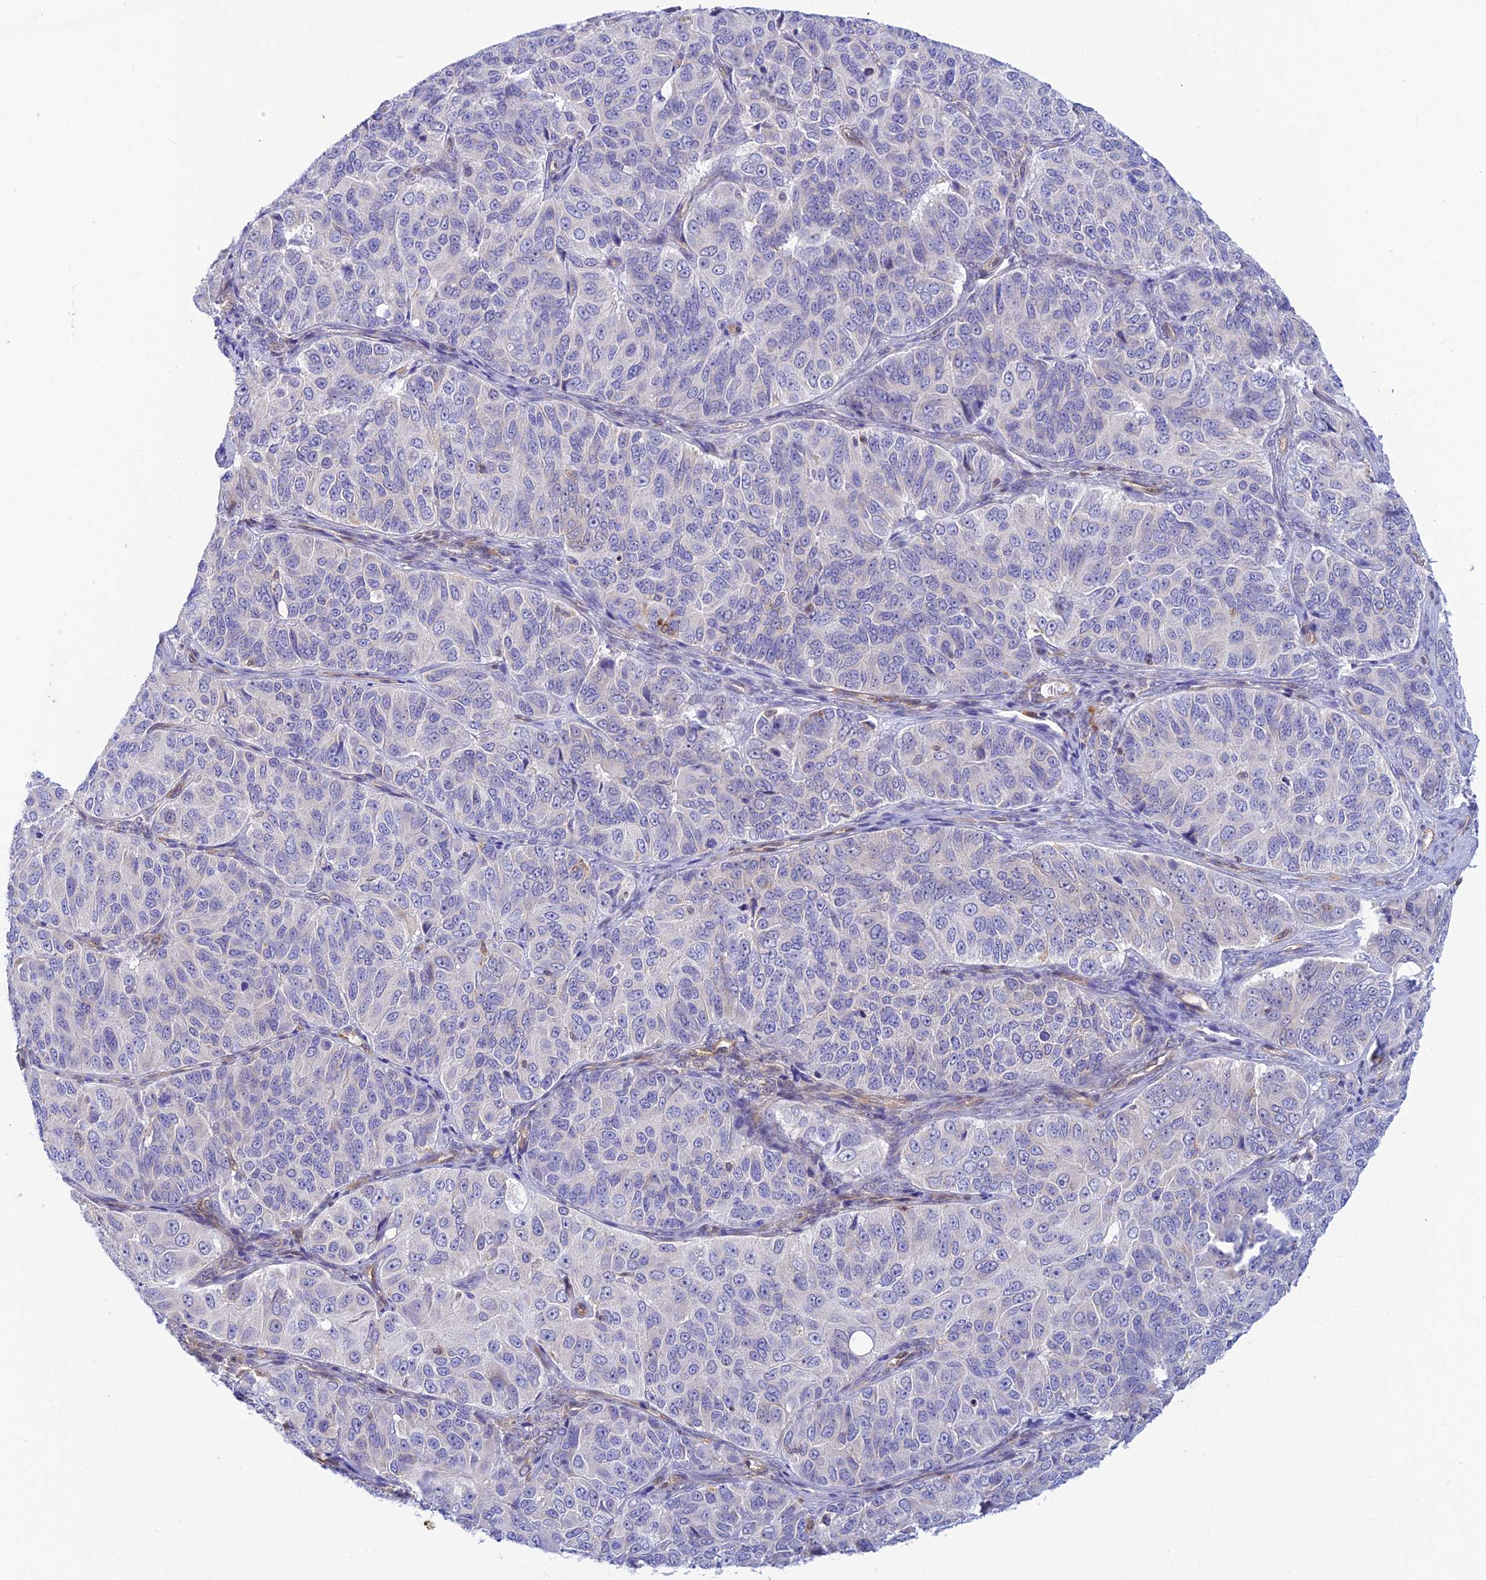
{"staining": {"intensity": "negative", "quantity": "none", "location": "none"}, "tissue": "ovarian cancer", "cell_type": "Tumor cells", "image_type": "cancer", "snomed": [{"axis": "morphology", "description": "Carcinoma, endometroid"}, {"axis": "topography", "description": "Ovary"}], "caption": "Immunohistochemistry micrograph of human endometroid carcinoma (ovarian) stained for a protein (brown), which shows no staining in tumor cells.", "gene": "LYSMD2", "patient": {"sex": "female", "age": 51}}